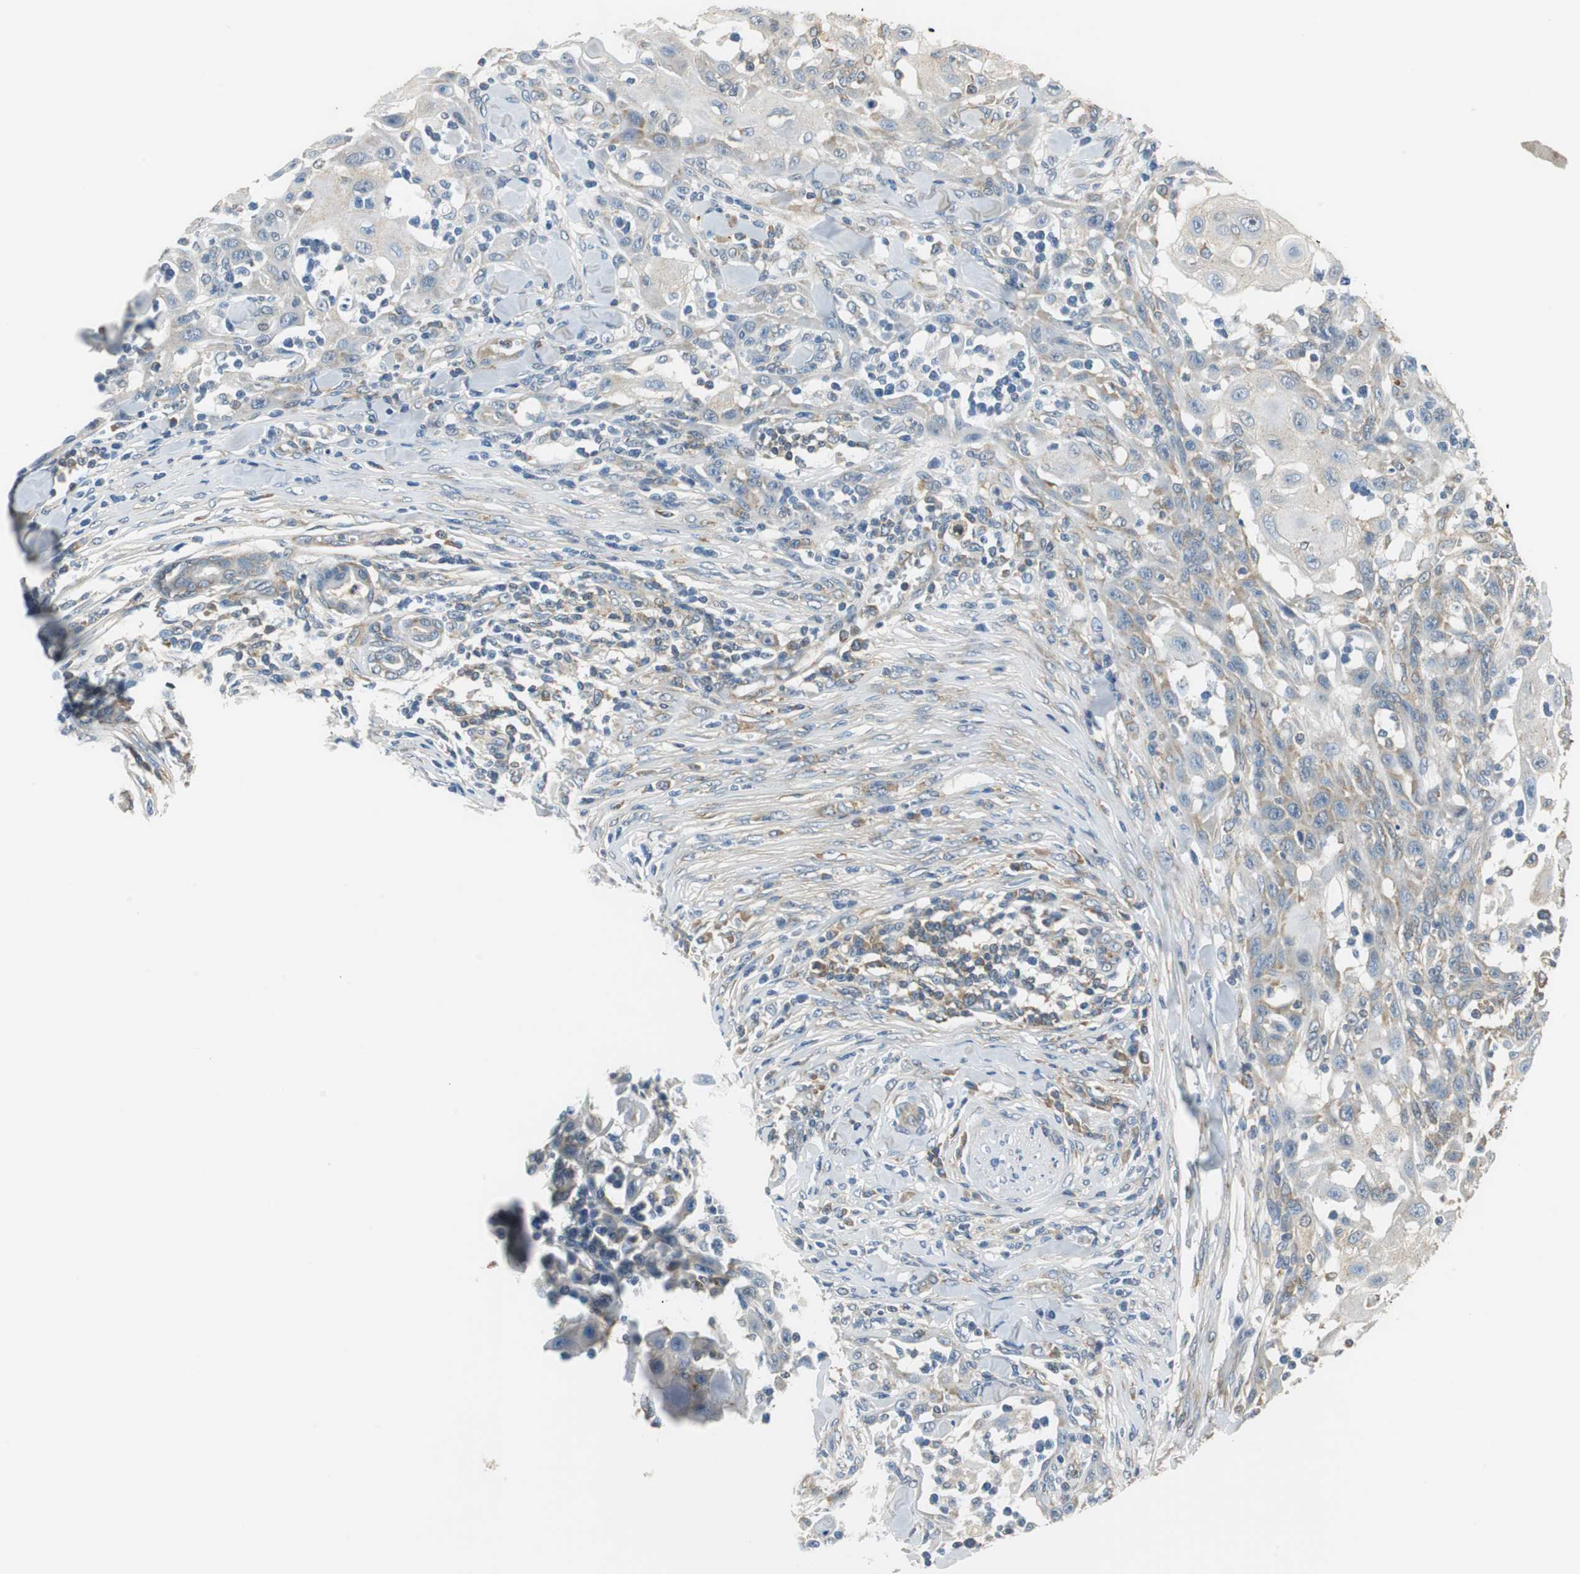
{"staining": {"intensity": "weak", "quantity": ">75%", "location": "cytoplasmic/membranous"}, "tissue": "skin cancer", "cell_type": "Tumor cells", "image_type": "cancer", "snomed": [{"axis": "morphology", "description": "Squamous cell carcinoma, NOS"}, {"axis": "topography", "description": "Skin"}], "caption": "Immunohistochemical staining of human skin cancer displays weak cytoplasmic/membranous protein expression in about >75% of tumor cells.", "gene": "CNOT3", "patient": {"sex": "male", "age": 24}}